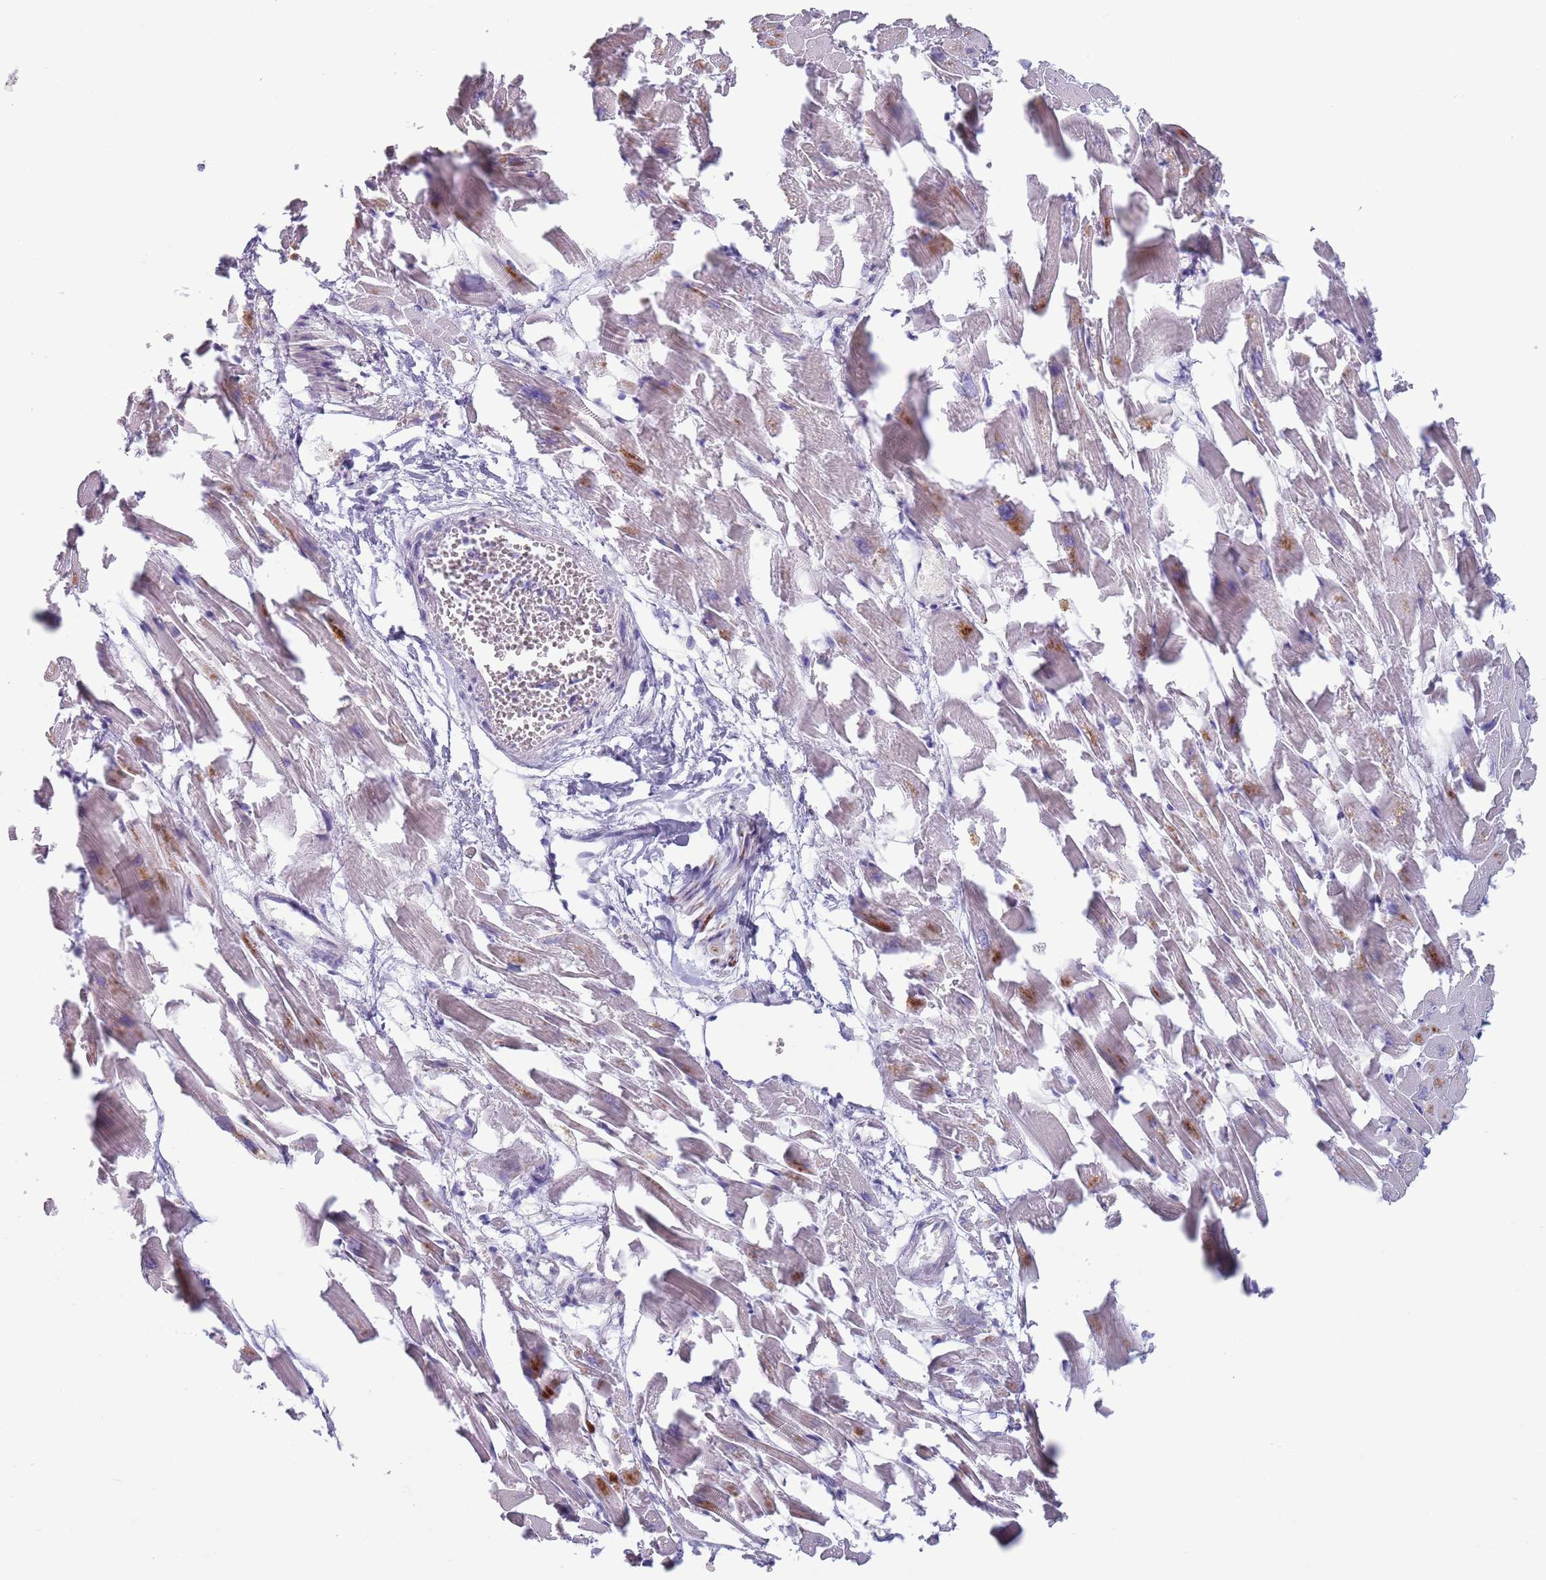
{"staining": {"intensity": "weak", "quantity": ">75%", "location": "cytoplasmic/membranous"}, "tissue": "heart muscle", "cell_type": "Cardiomyocytes", "image_type": "normal", "snomed": [{"axis": "morphology", "description": "Normal tissue, NOS"}, {"axis": "topography", "description": "Heart"}], "caption": "Protein analysis of benign heart muscle exhibits weak cytoplasmic/membranous positivity in approximately >75% of cardiomyocytes. Nuclei are stained in blue.", "gene": "CLNS1A", "patient": {"sex": "female", "age": 64}}